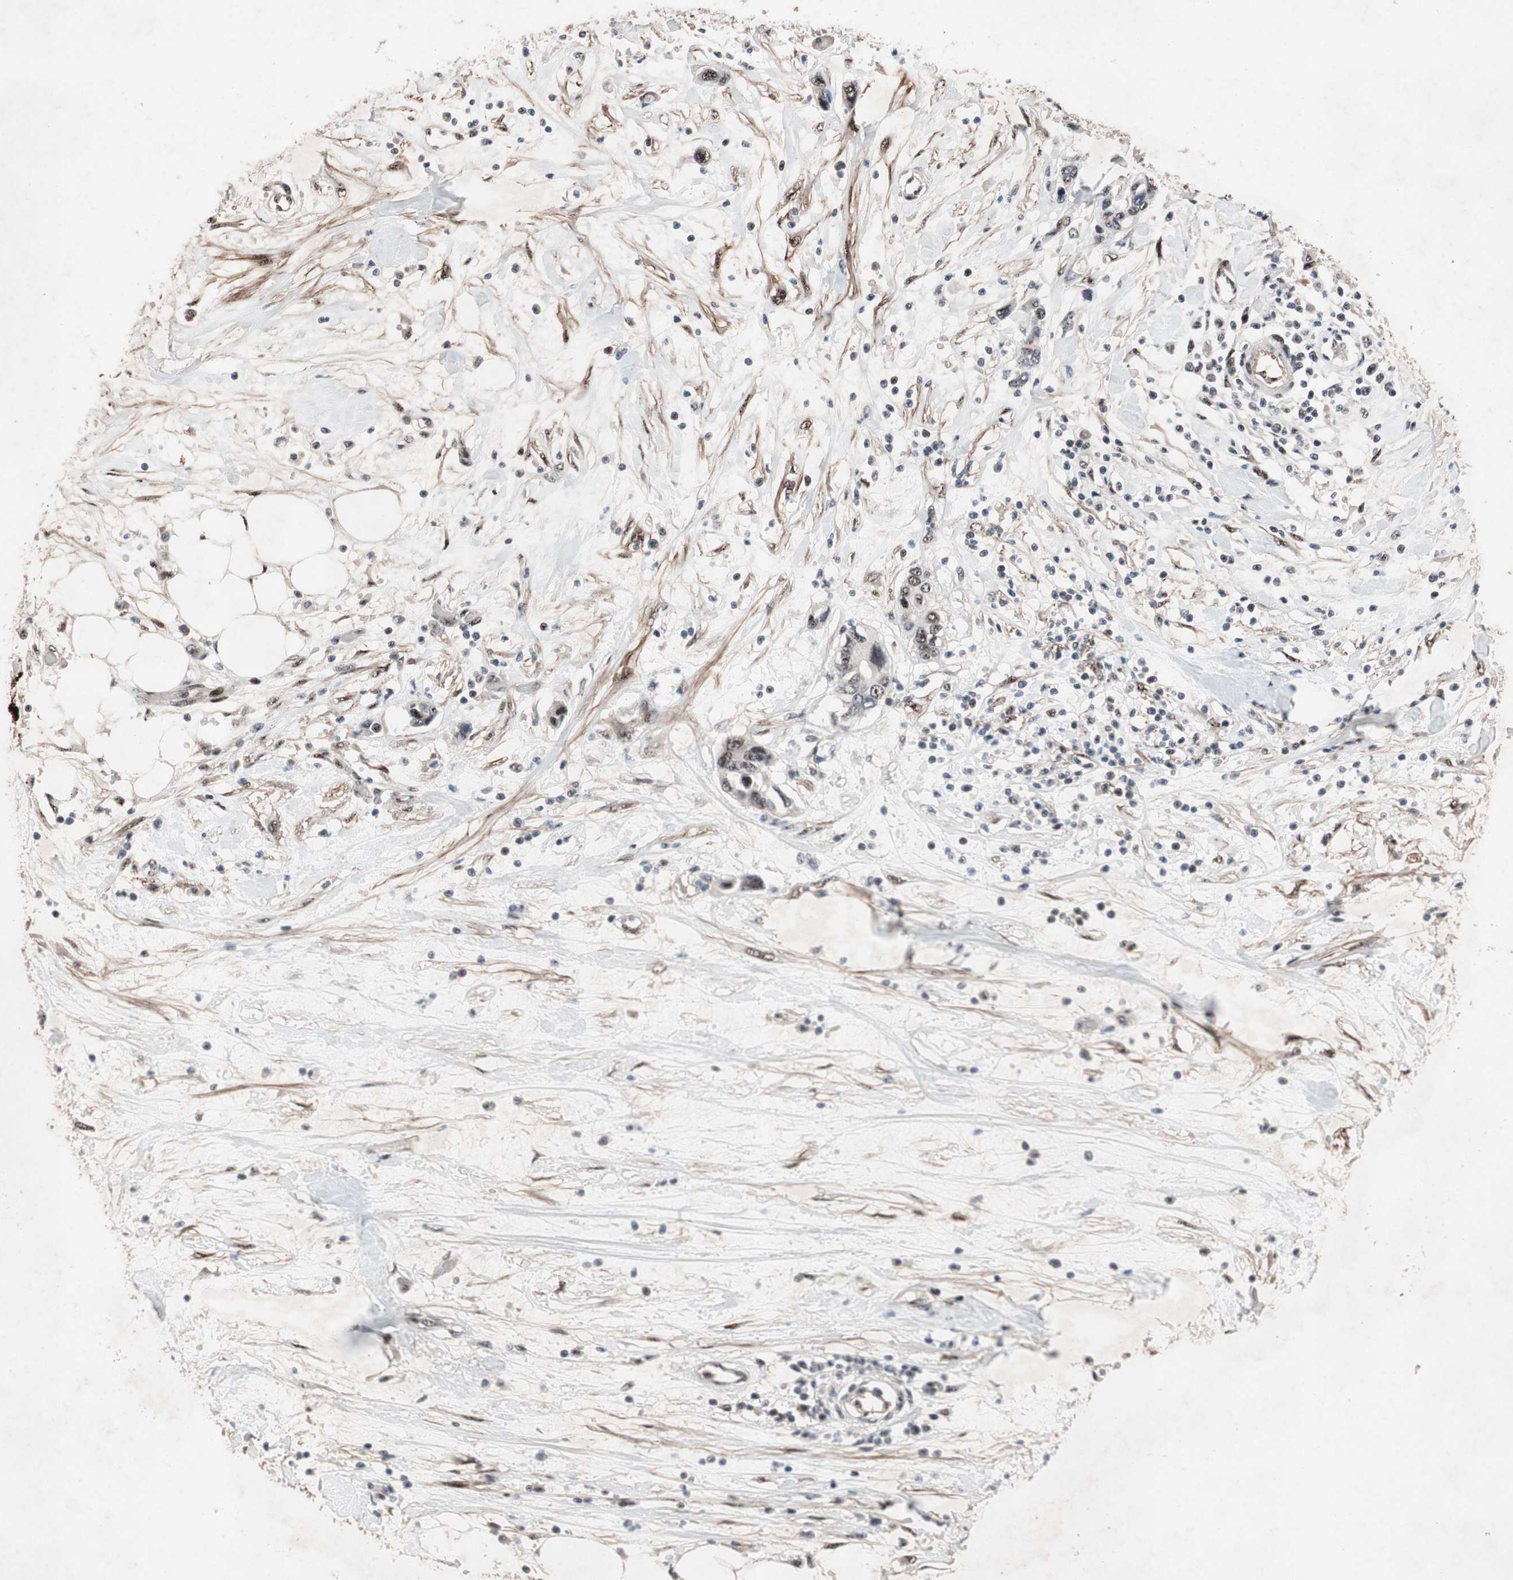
{"staining": {"intensity": "weak", "quantity": ">75%", "location": "nuclear"}, "tissue": "pancreatic cancer", "cell_type": "Tumor cells", "image_type": "cancer", "snomed": [{"axis": "morphology", "description": "Adenocarcinoma, NOS"}, {"axis": "topography", "description": "Pancreas"}], "caption": "A micrograph of human adenocarcinoma (pancreatic) stained for a protein shows weak nuclear brown staining in tumor cells.", "gene": "SOX7", "patient": {"sex": "female", "age": 57}}